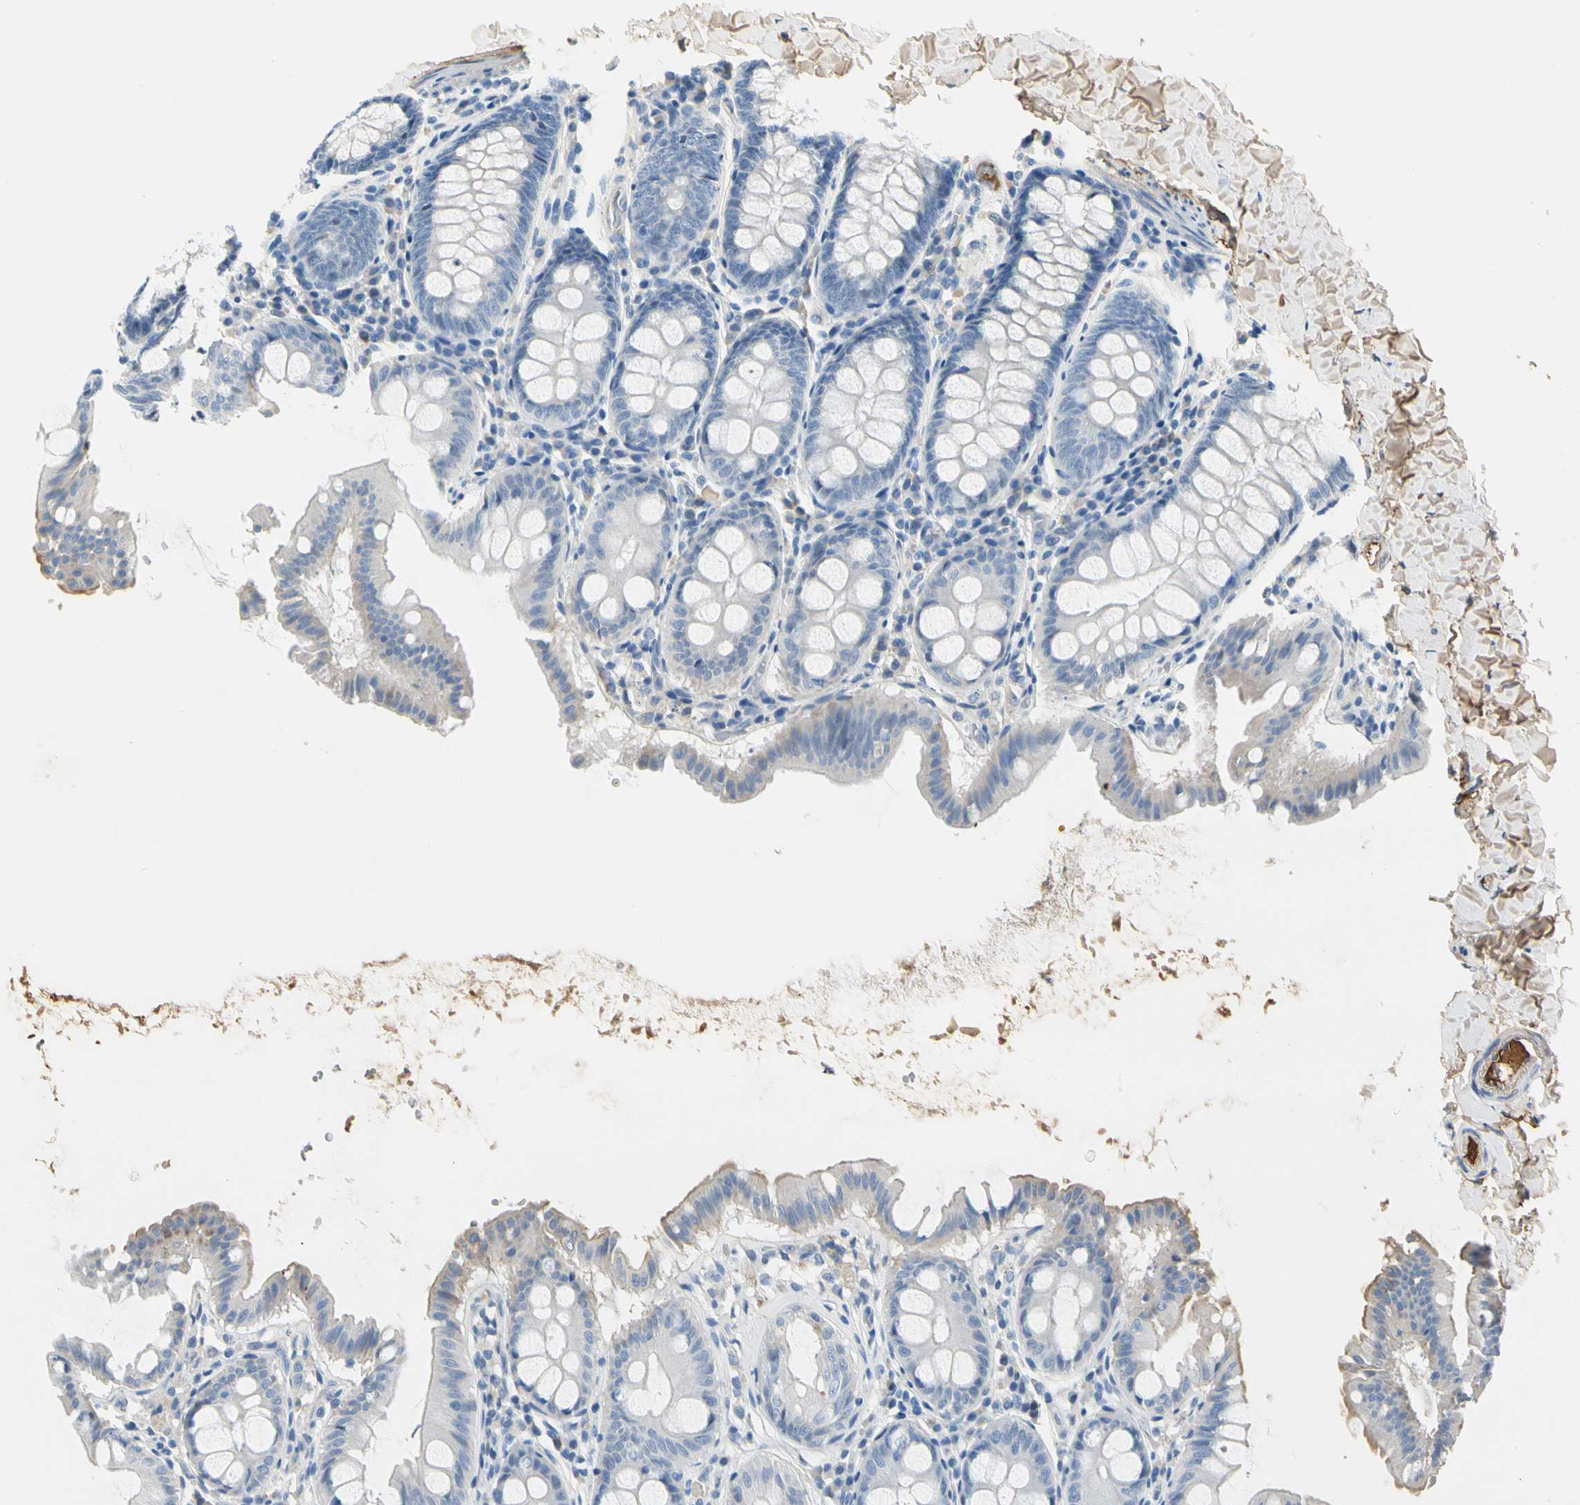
{"staining": {"intensity": "negative", "quantity": "none", "location": "none"}, "tissue": "colon", "cell_type": "Endothelial cells", "image_type": "normal", "snomed": [{"axis": "morphology", "description": "Normal tissue, NOS"}, {"axis": "topography", "description": "Colon"}], "caption": "DAB immunohistochemical staining of normal colon reveals no significant staining in endothelial cells.", "gene": "LAMB3", "patient": {"sex": "female", "age": 61}}